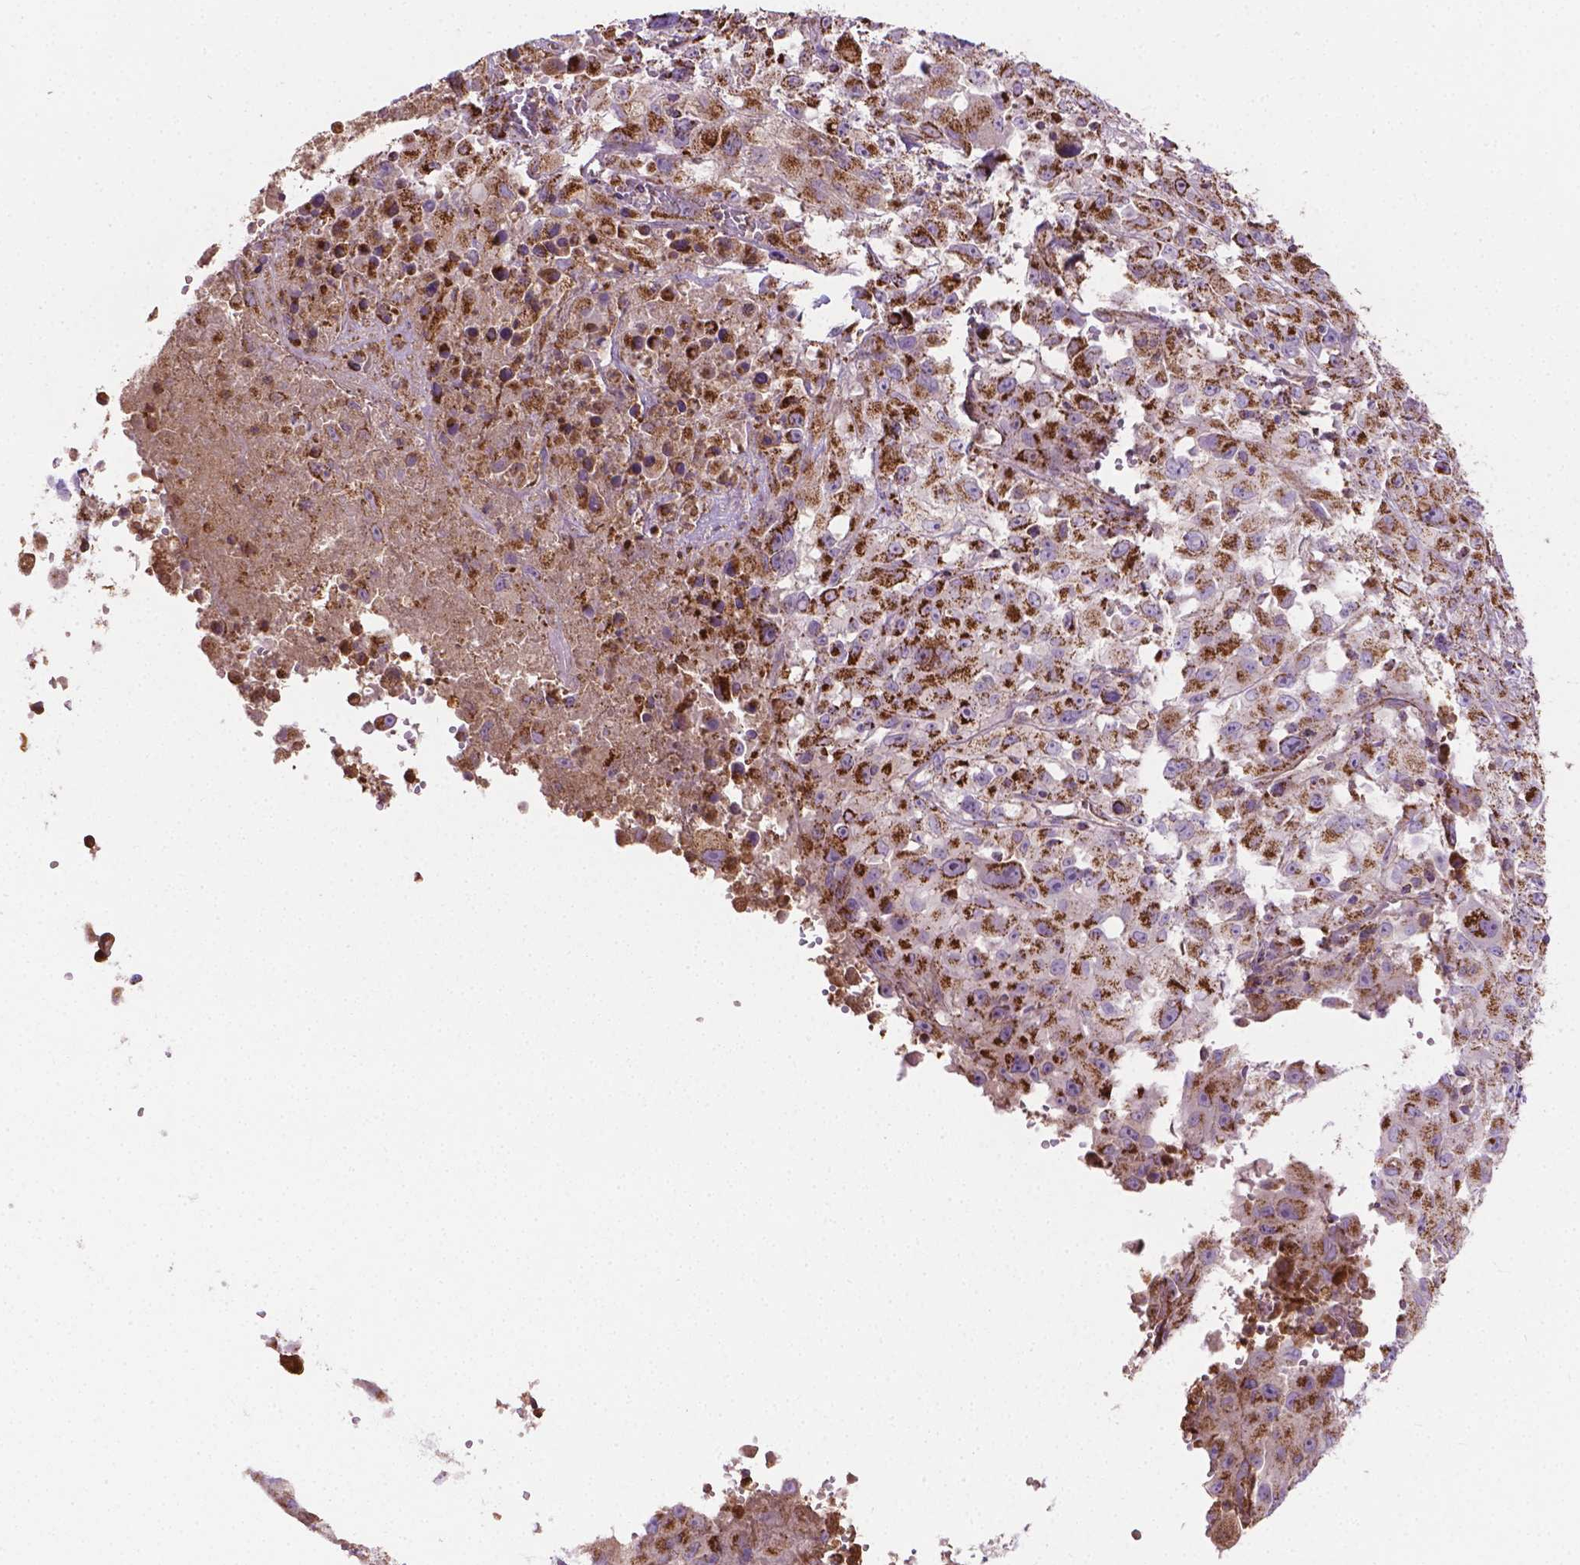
{"staining": {"intensity": "strong", "quantity": ">75%", "location": "cytoplasmic/membranous"}, "tissue": "melanoma", "cell_type": "Tumor cells", "image_type": "cancer", "snomed": [{"axis": "morphology", "description": "Malignant melanoma, Metastatic site"}, {"axis": "topography", "description": "Soft tissue"}], "caption": "This histopathology image exhibits melanoma stained with IHC to label a protein in brown. The cytoplasmic/membranous of tumor cells show strong positivity for the protein. Nuclei are counter-stained blue.", "gene": "PIBF1", "patient": {"sex": "male", "age": 50}}